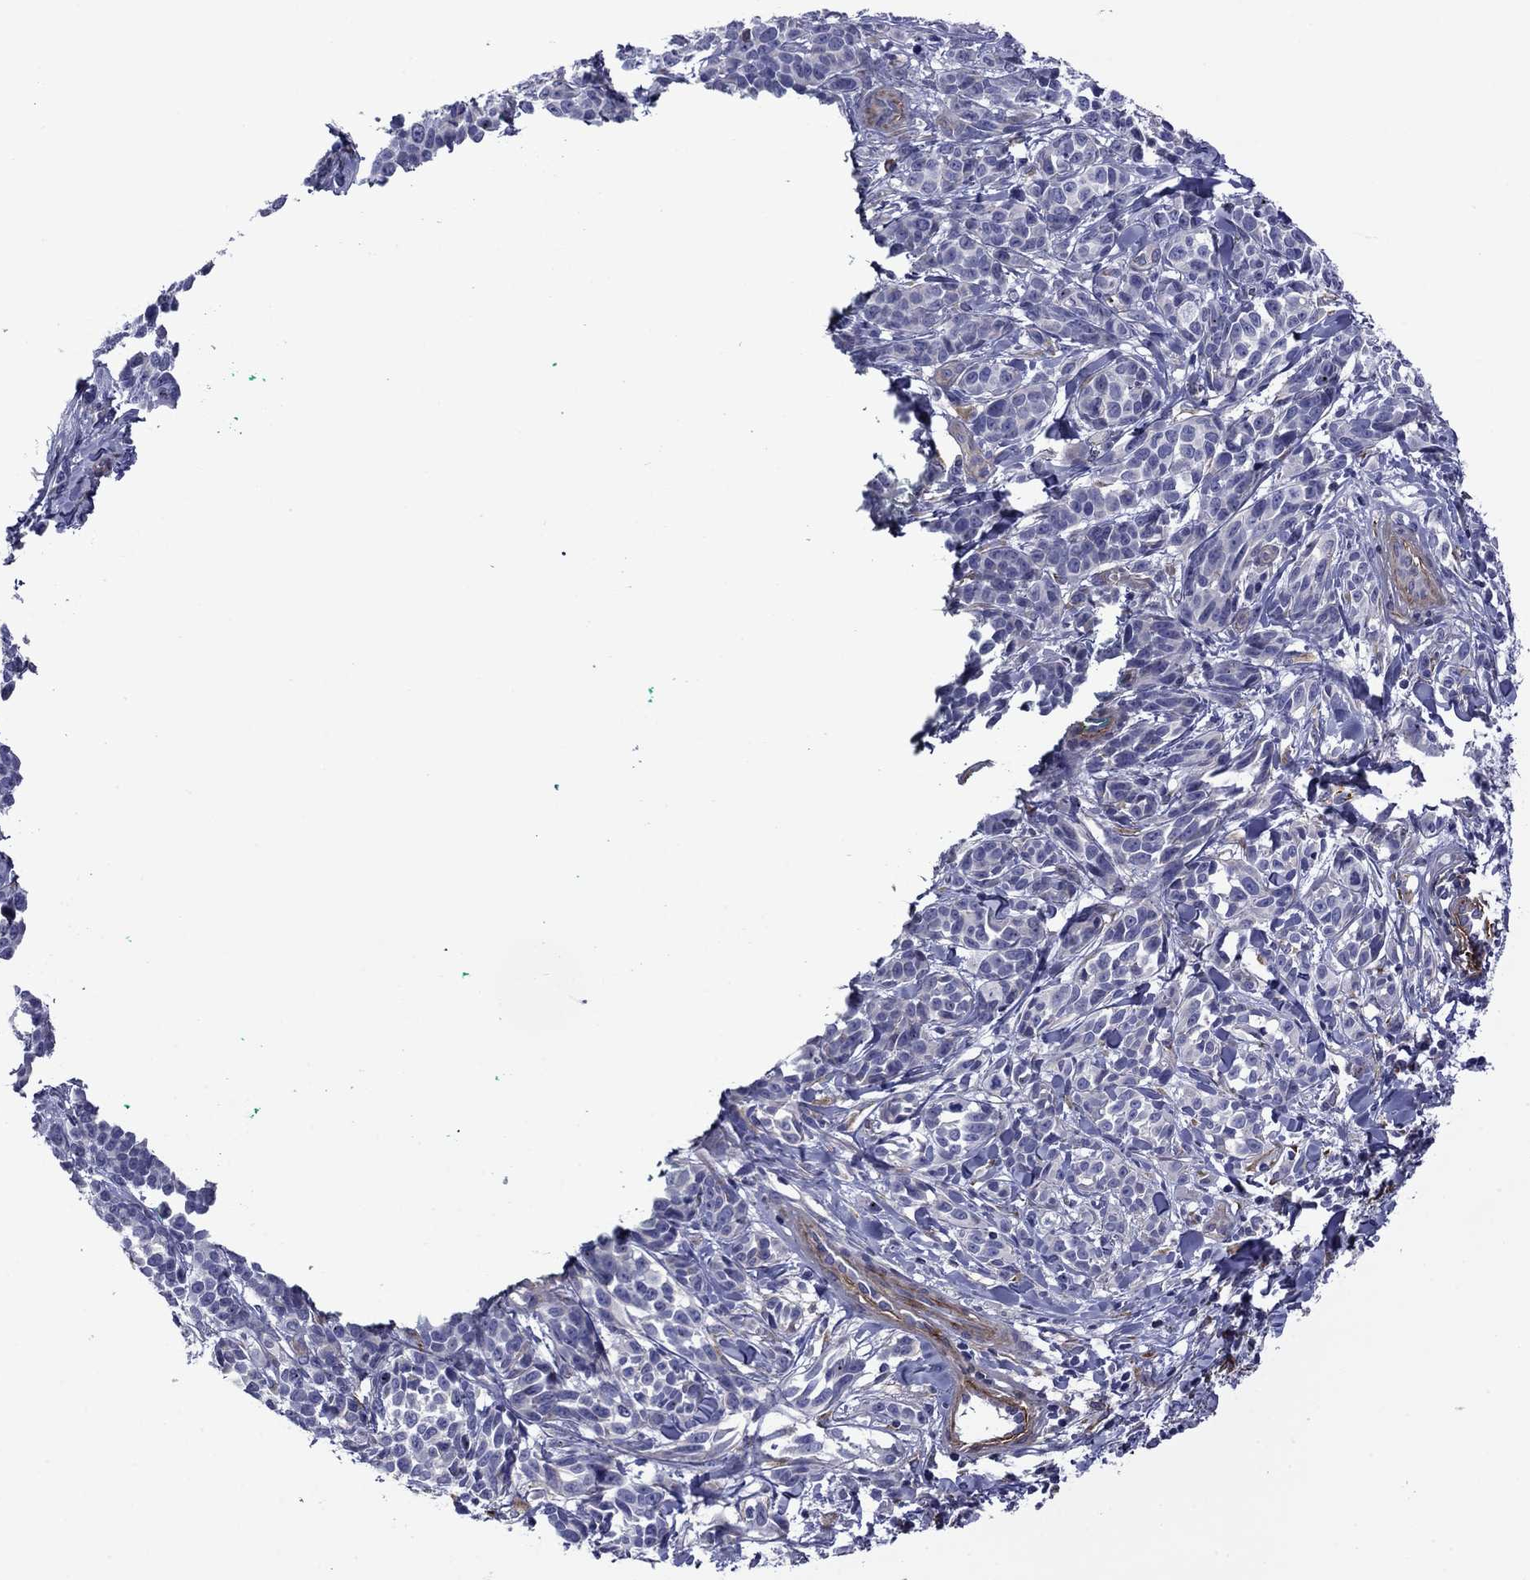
{"staining": {"intensity": "negative", "quantity": "none", "location": "none"}, "tissue": "melanoma", "cell_type": "Tumor cells", "image_type": "cancer", "snomed": [{"axis": "morphology", "description": "Malignant melanoma, NOS"}, {"axis": "topography", "description": "Skin"}], "caption": "The immunohistochemistry micrograph has no significant expression in tumor cells of melanoma tissue.", "gene": "HSPG2", "patient": {"sex": "female", "age": 88}}